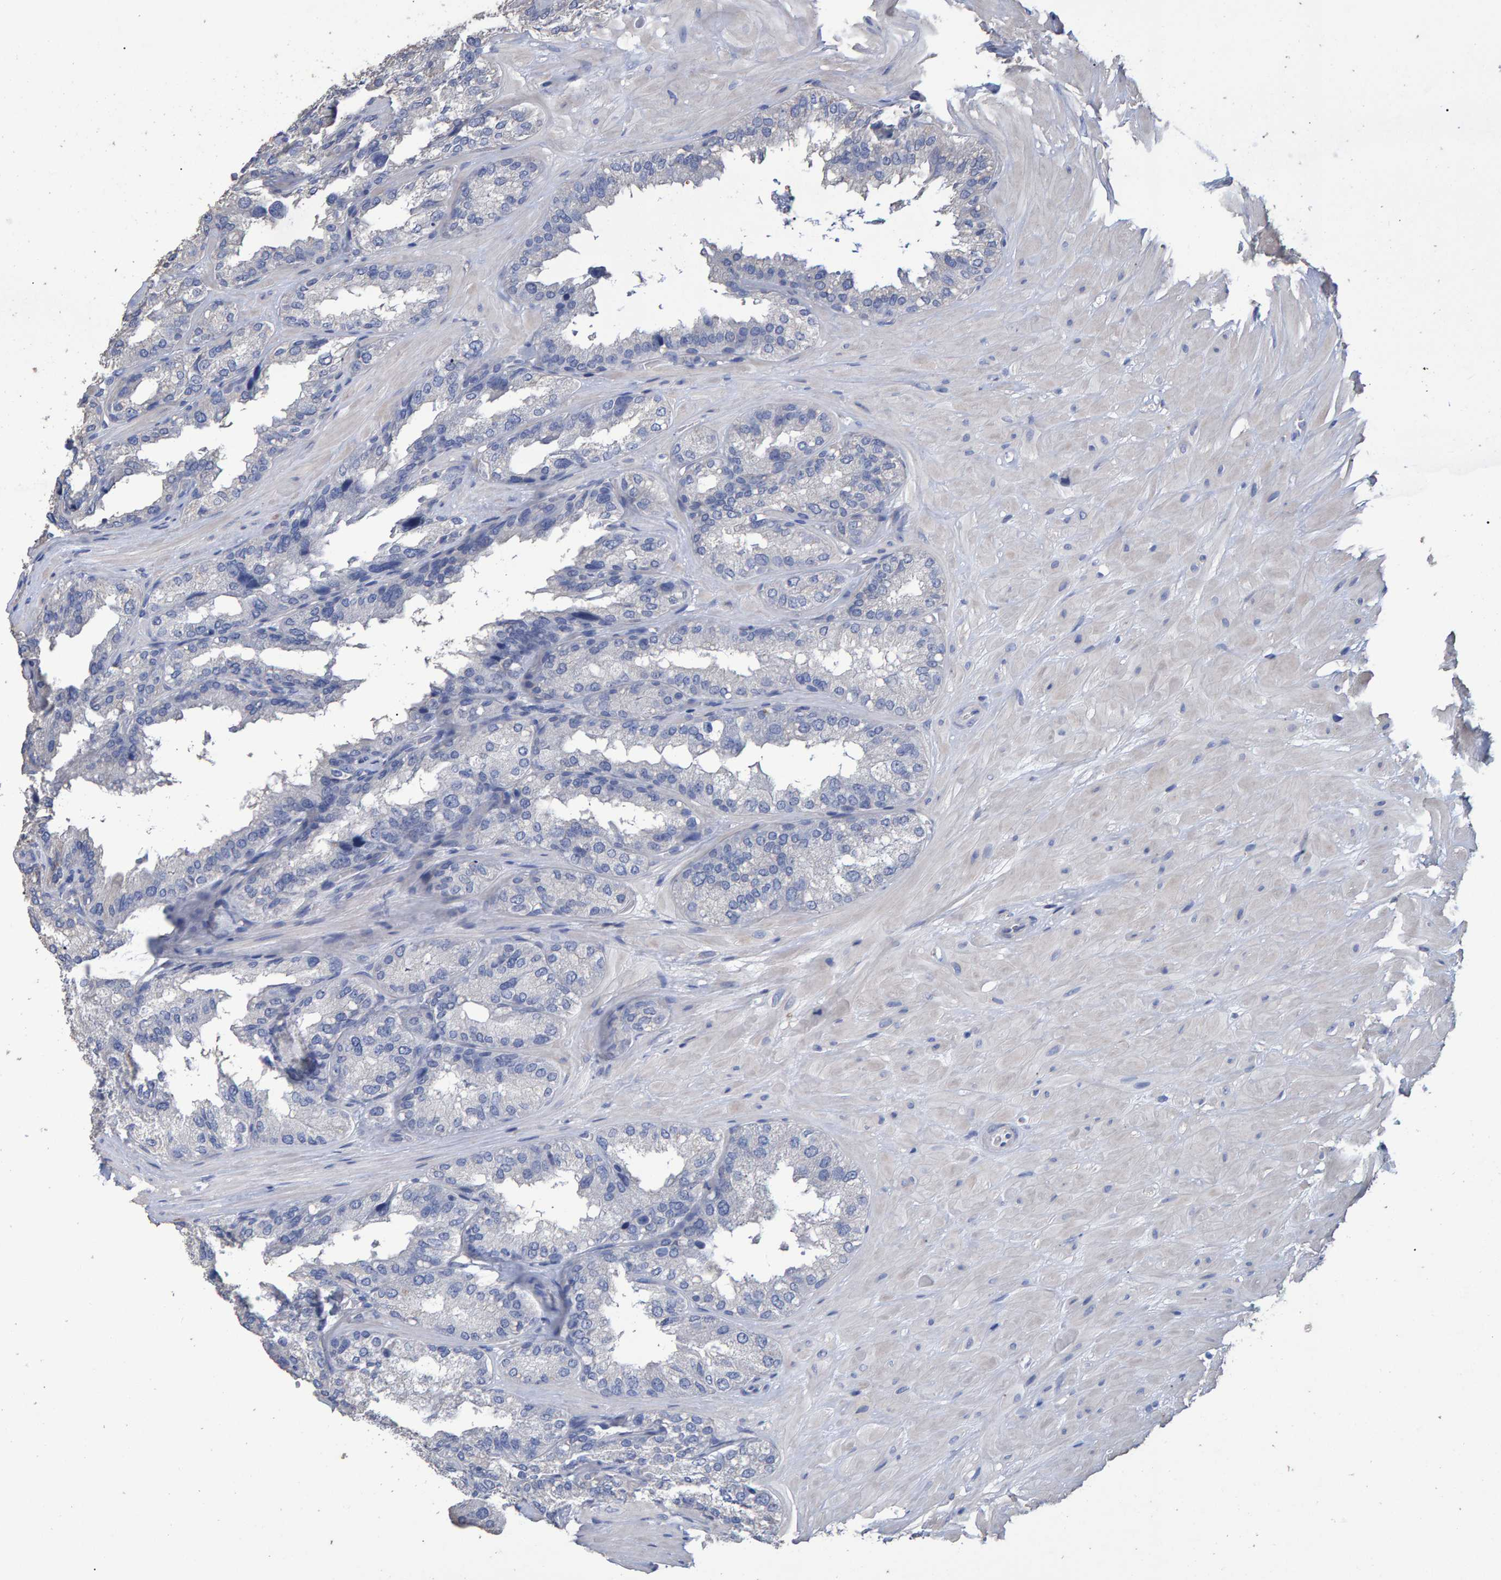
{"staining": {"intensity": "negative", "quantity": "none", "location": "none"}, "tissue": "seminal vesicle", "cell_type": "Glandular cells", "image_type": "normal", "snomed": [{"axis": "morphology", "description": "Normal tissue, NOS"}, {"axis": "topography", "description": "Prostate"}, {"axis": "topography", "description": "Seminal veicle"}], "caption": "Human seminal vesicle stained for a protein using immunohistochemistry (IHC) displays no expression in glandular cells.", "gene": "HEMGN", "patient": {"sex": "male", "age": 51}}